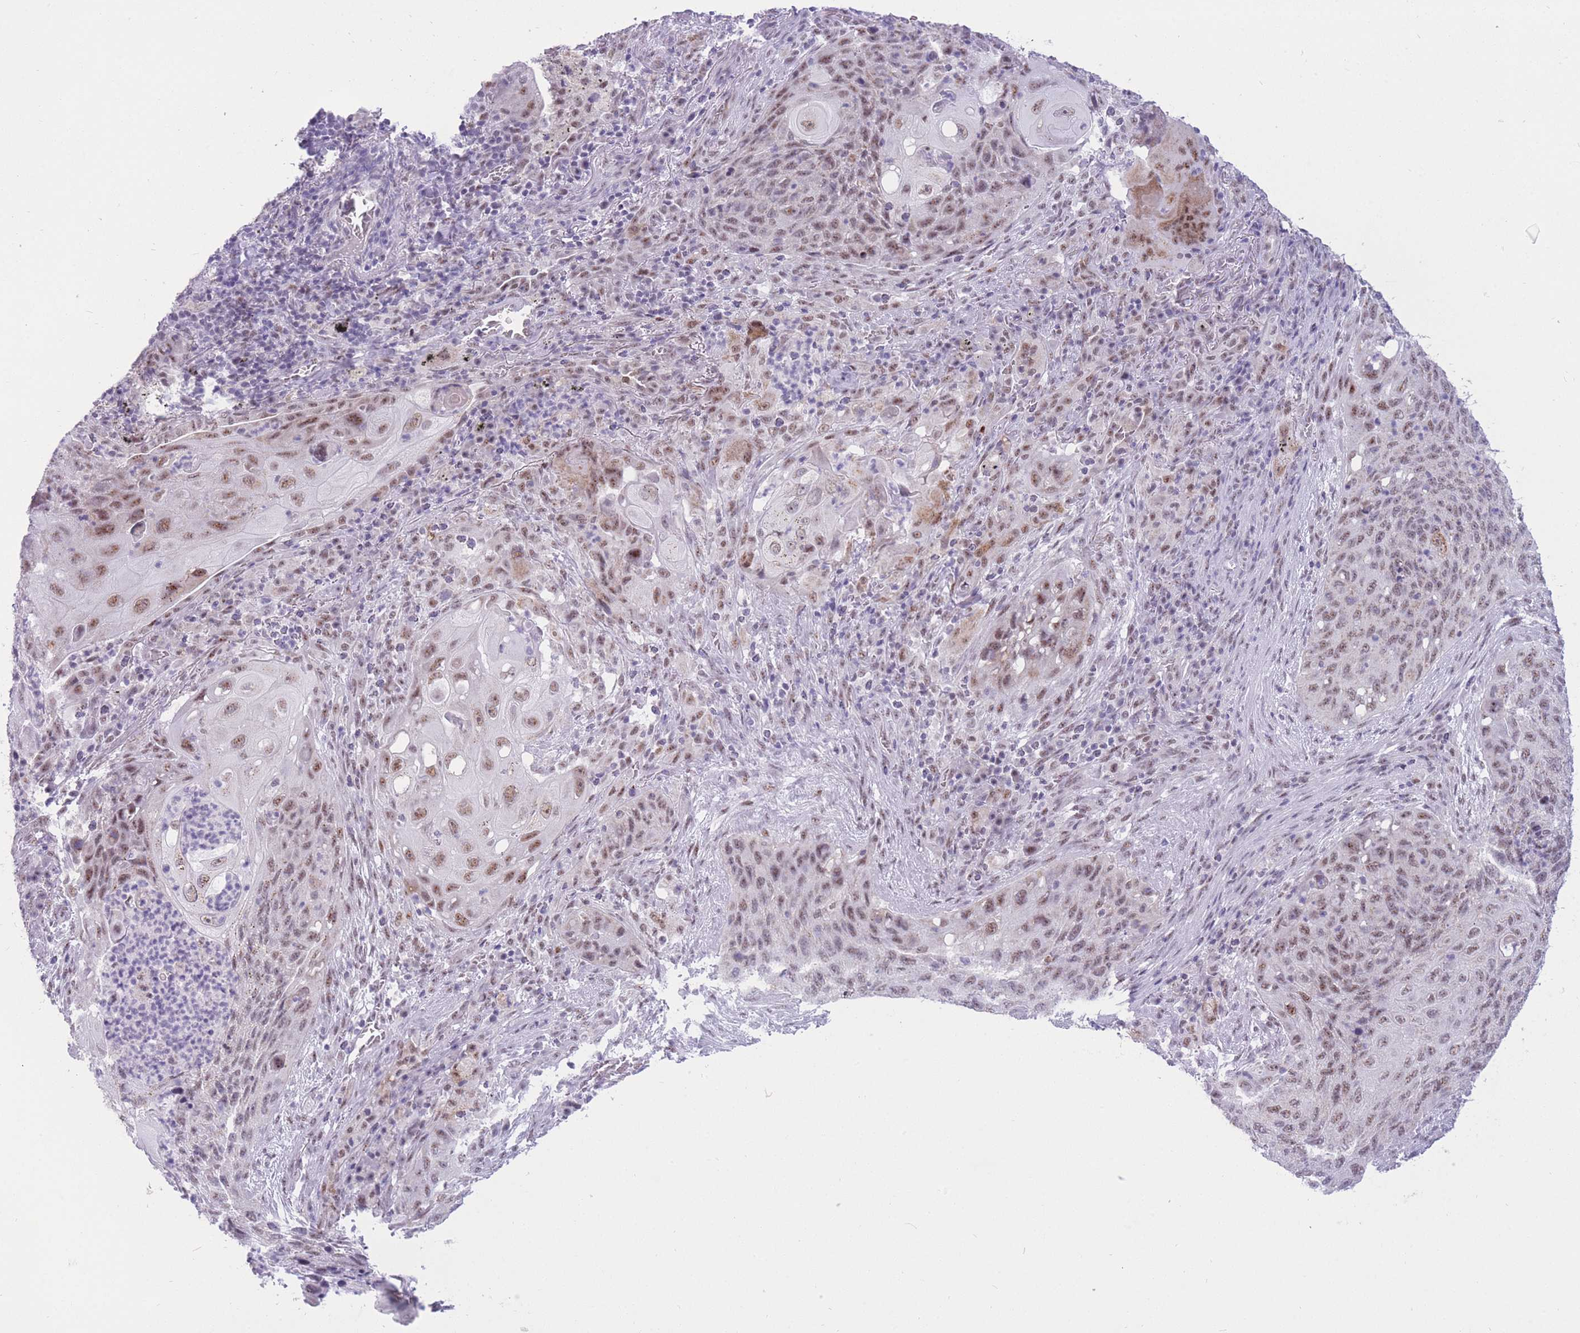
{"staining": {"intensity": "moderate", "quantity": "<25%", "location": "nuclear"}, "tissue": "lung cancer", "cell_type": "Tumor cells", "image_type": "cancer", "snomed": [{"axis": "morphology", "description": "Squamous cell carcinoma, NOS"}, {"axis": "topography", "description": "Lung"}], "caption": "About <25% of tumor cells in human lung squamous cell carcinoma display moderate nuclear protein expression as visualized by brown immunohistochemical staining.", "gene": "CYP2B6", "patient": {"sex": "female", "age": 63}}